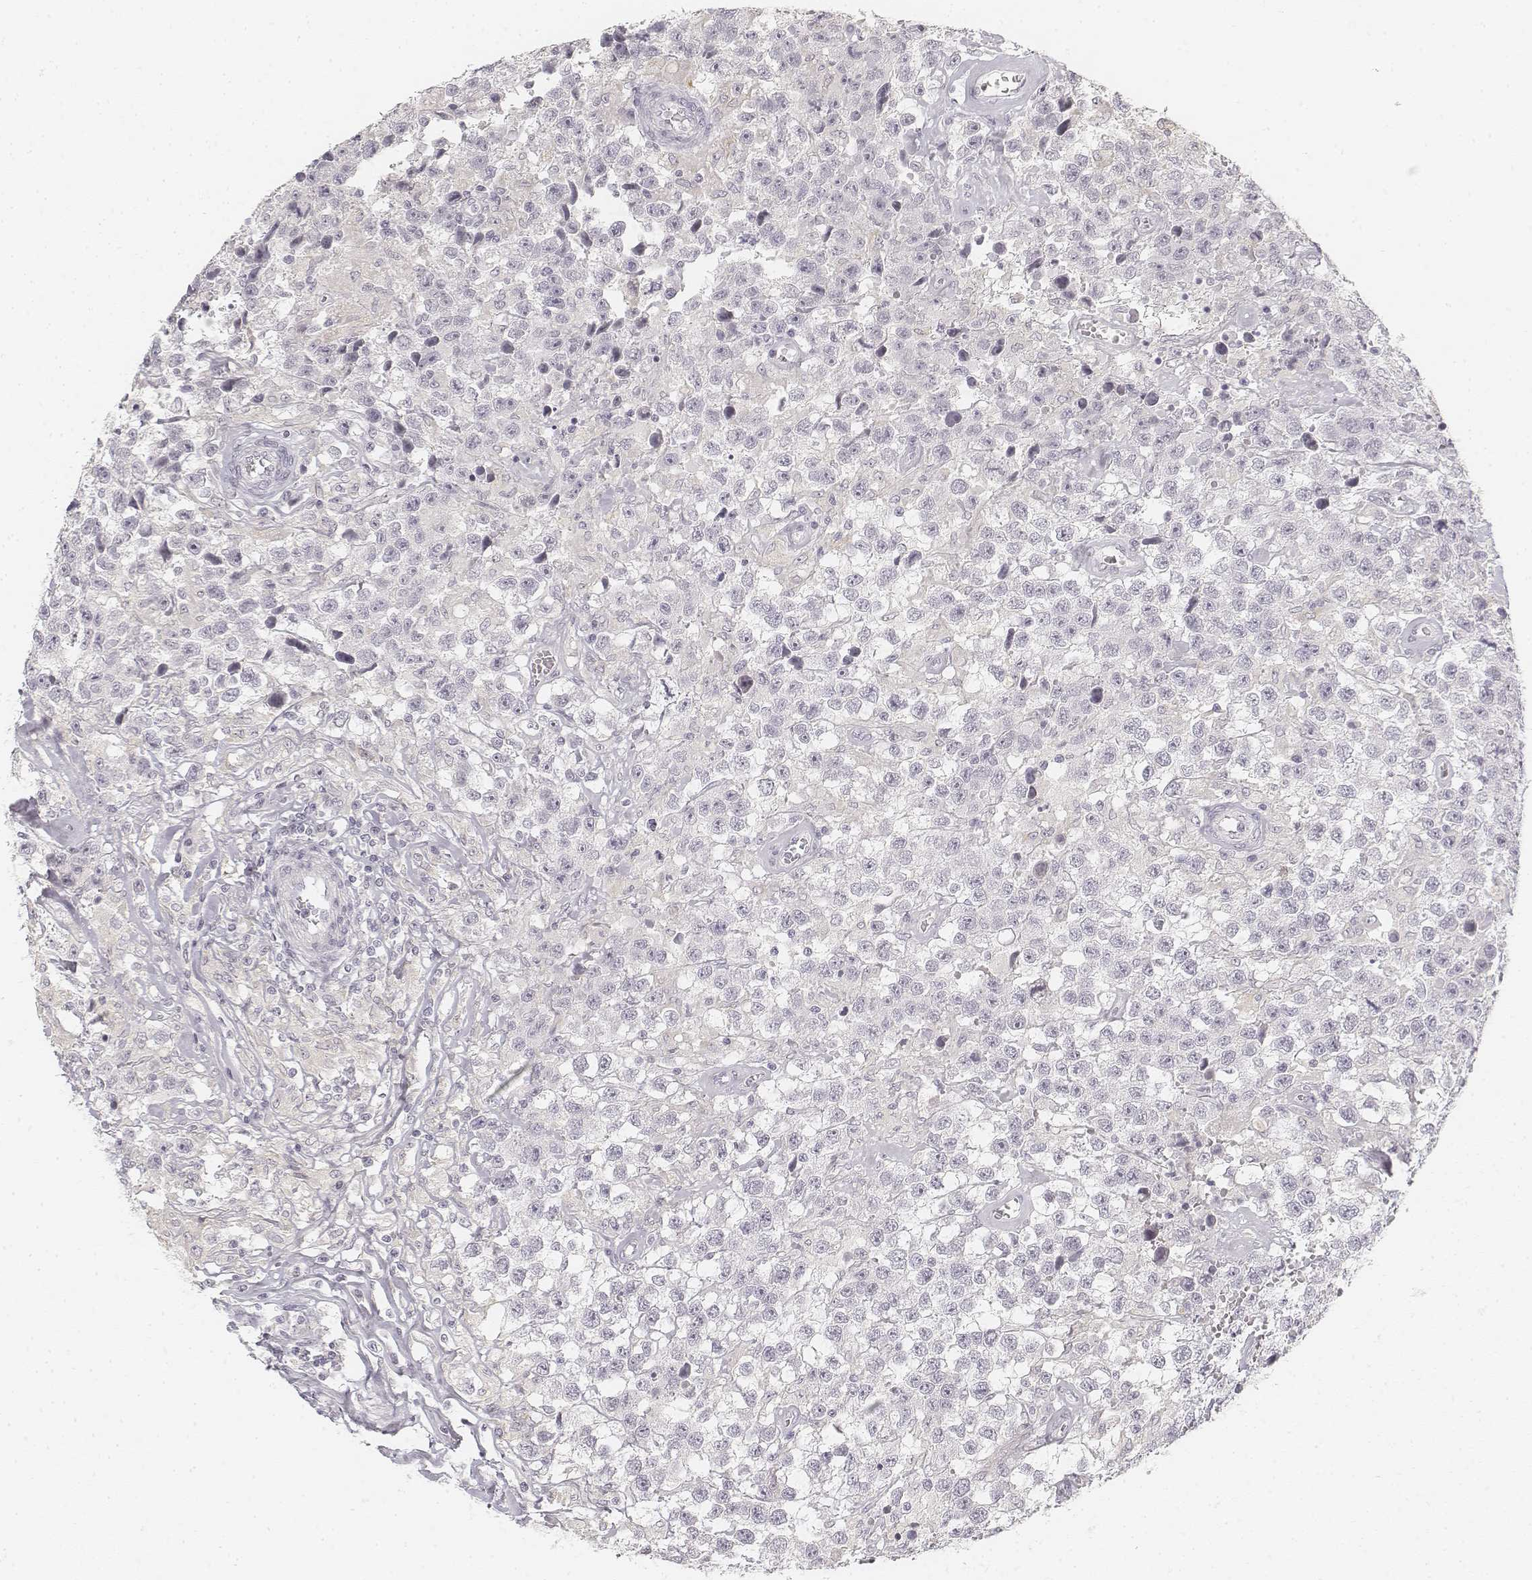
{"staining": {"intensity": "negative", "quantity": "none", "location": "none"}, "tissue": "testis cancer", "cell_type": "Tumor cells", "image_type": "cancer", "snomed": [{"axis": "morphology", "description": "Seminoma, NOS"}, {"axis": "topography", "description": "Testis"}], "caption": "The immunohistochemistry (IHC) micrograph has no significant expression in tumor cells of seminoma (testis) tissue. The staining was performed using DAB to visualize the protein expression in brown, while the nuclei were stained in blue with hematoxylin (Magnification: 20x).", "gene": "DSG4", "patient": {"sex": "male", "age": 43}}